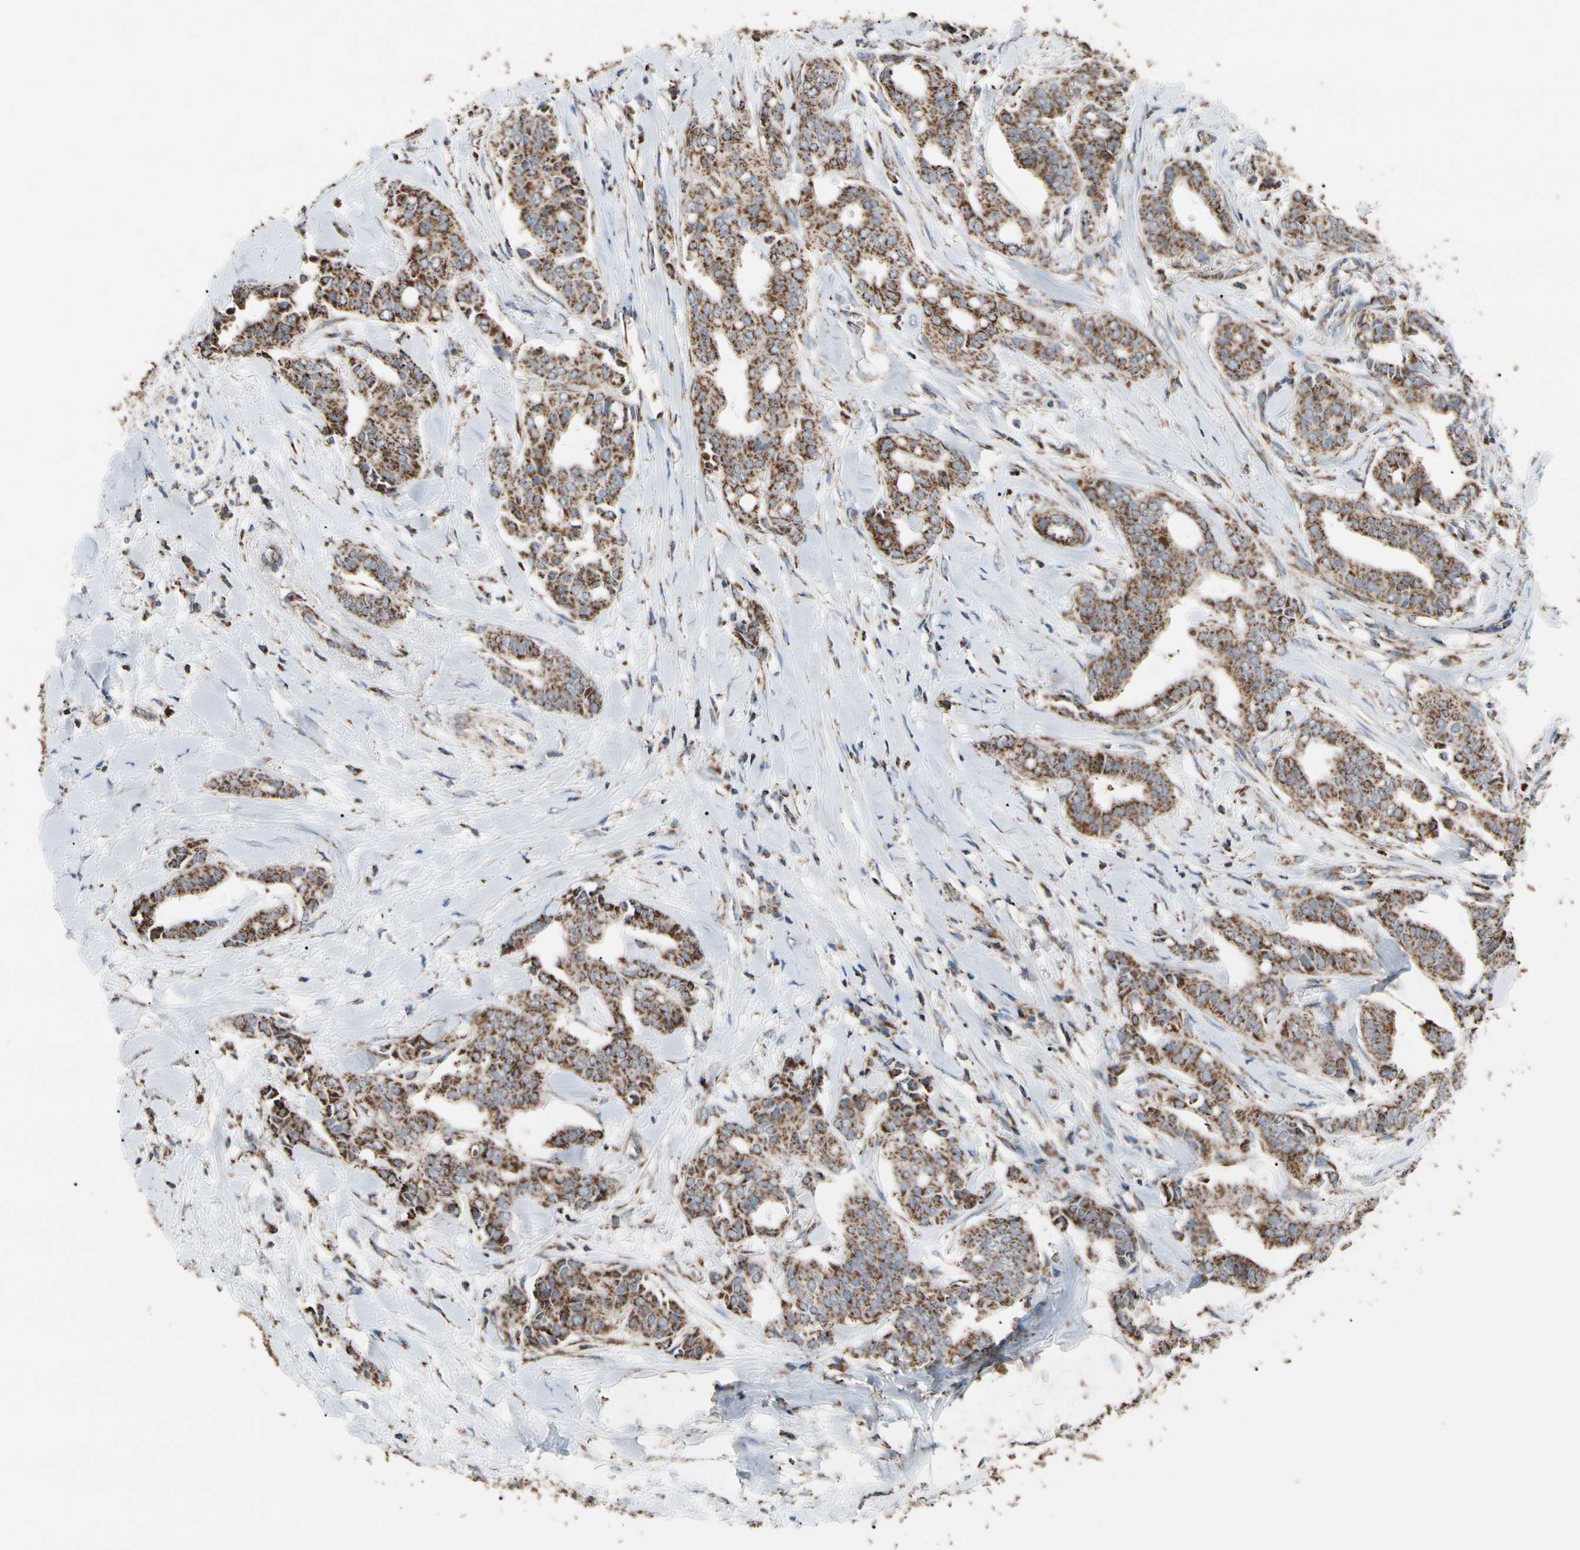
{"staining": {"intensity": "strong", "quantity": ">75%", "location": "cytoplasmic/membranous"}, "tissue": "head and neck cancer", "cell_type": "Tumor cells", "image_type": "cancer", "snomed": [{"axis": "morphology", "description": "Adenocarcinoma, NOS"}, {"axis": "topography", "description": "Salivary gland"}, {"axis": "topography", "description": "Head-Neck"}], "caption": "The photomicrograph demonstrates a brown stain indicating the presence of a protein in the cytoplasmic/membranous of tumor cells in head and neck cancer. The protein is shown in brown color, while the nuclei are stained blue.", "gene": "FAM110B", "patient": {"sex": "female", "age": 59}}